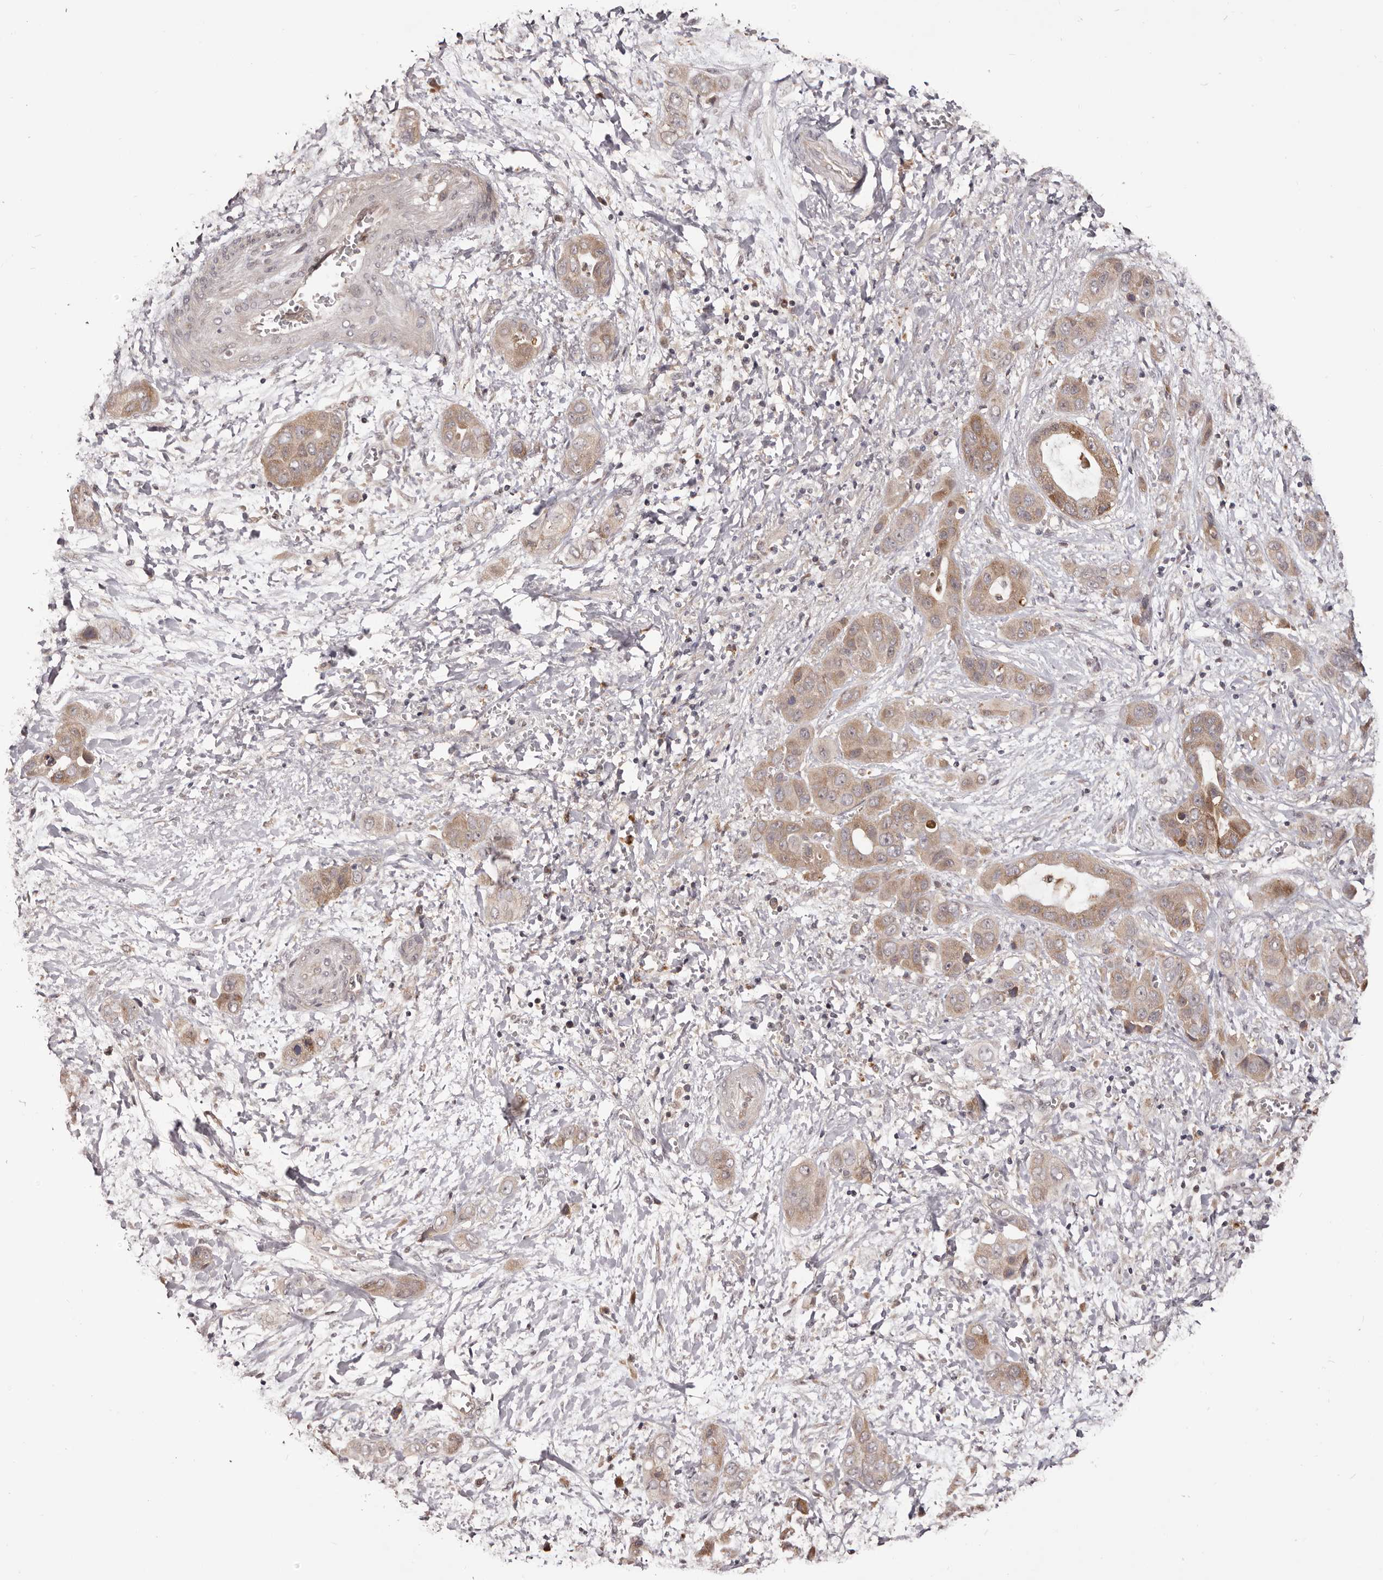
{"staining": {"intensity": "moderate", "quantity": ">75%", "location": "cytoplasmic/membranous"}, "tissue": "liver cancer", "cell_type": "Tumor cells", "image_type": "cancer", "snomed": [{"axis": "morphology", "description": "Cholangiocarcinoma"}, {"axis": "topography", "description": "Liver"}], "caption": "Immunohistochemistry (IHC) image of neoplastic tissue: liver cholangiocarcinoma stained using IHC displays medium levels of moderate protein expression localized specifically in the cytoplasmic/membranous of tumor cells, appearing as a cytoplasmic/membranous brown color.", "gene": "MDP1", "patient": {"sex": "female", "age": 52}}